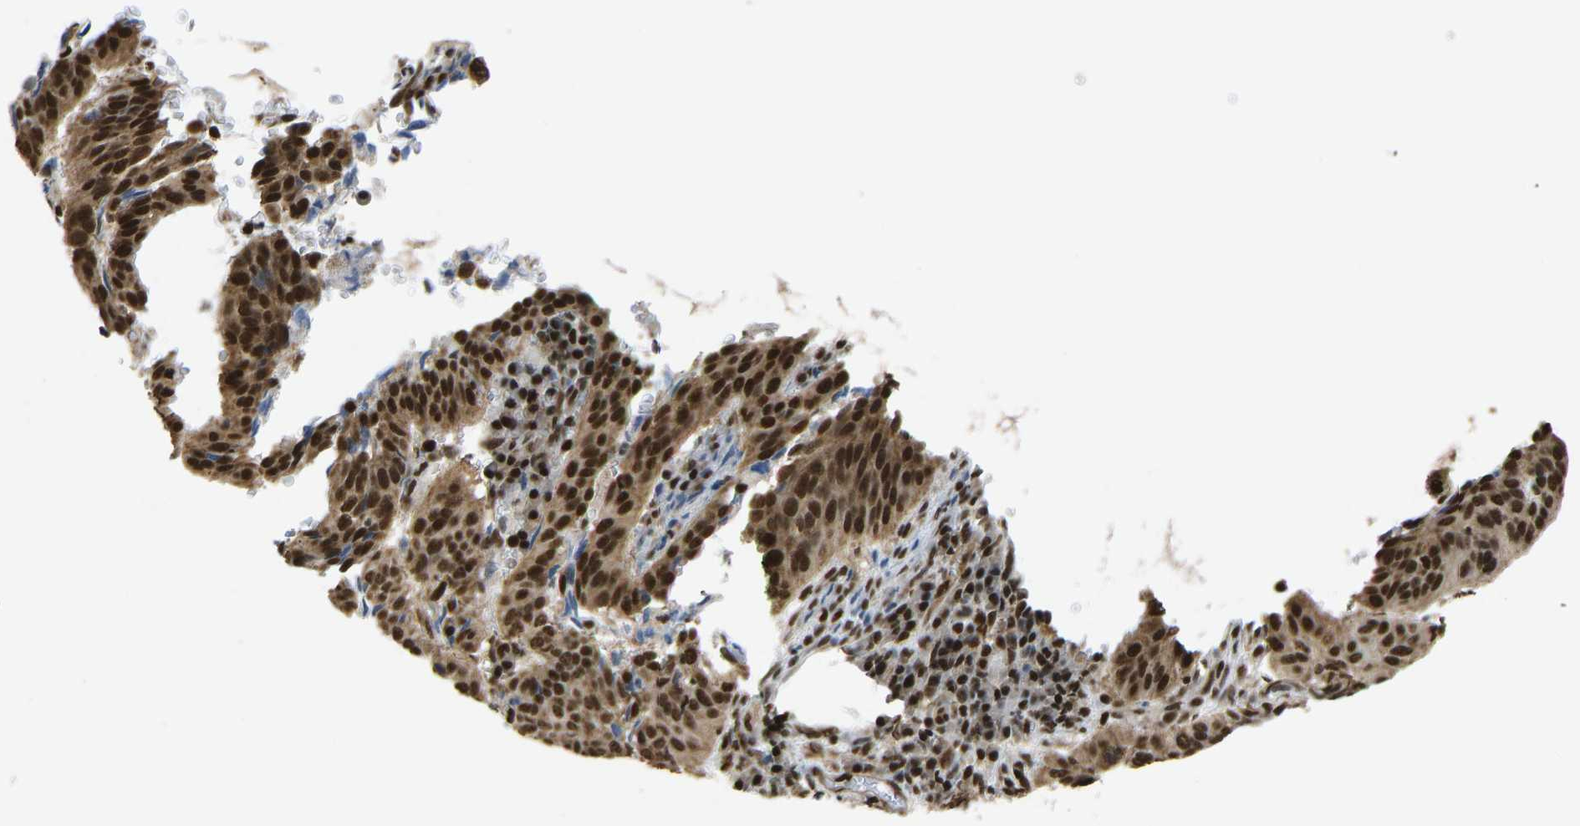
{"staining": {"intensity": "strong", "quantity": ">75%", "location": "cytoplasmic/membranous,nuclear"}, "tissue": "cervical cancer", "cell_type": "Tumor cells", "image_type": "cancer", "snomed": [{"axis": "morphology", "description": "Normal tissue, NOS"}, {"axis": "morphology", "description": "Squamous cell carcinoma, NOS"}, {"axis": "topography", "description": "Cervix"}], "caption": "Strong cytoplasmic/membranous and nuclear positivity for a protein is present in approximately >75% of tumor cells of cervical cancer (squamous cell carcinoma) using IHC.", "gene": "ZSCAN20", "patient": {"sex": "female", "age": 39}}